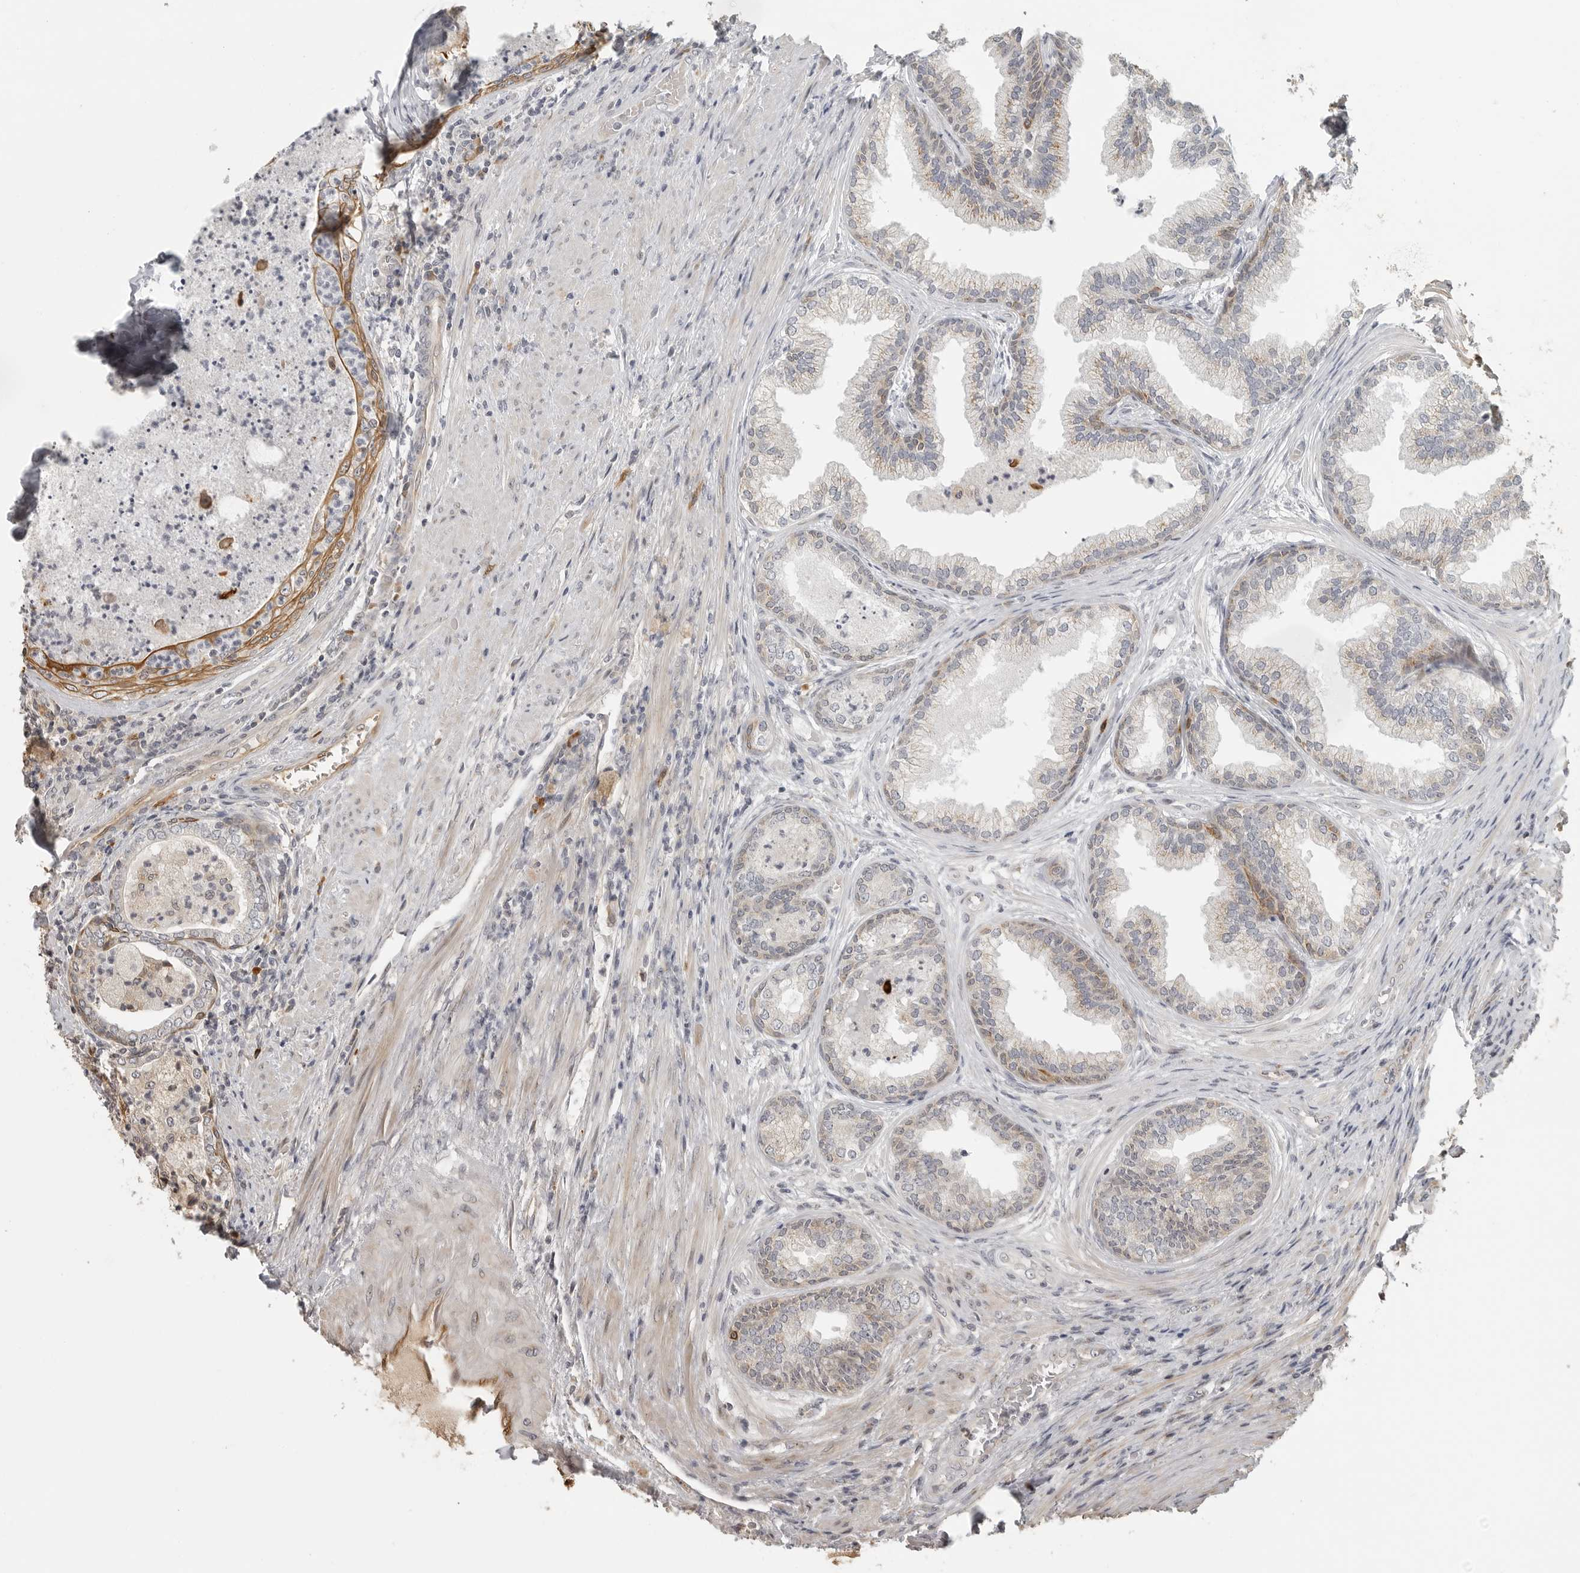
{"staining": {"intensity": "moderate", "quantity": "<25%", "location": "cytoplasmic/membranous"}, "tissue": "prostate", "cell_type": "Glandular cells", "image_type": "normal", "snomed": [{"axis": "morphology", "description": "Normal tissue, NOS"}, {"axis": "topography", "description": "Prostate"}], "caption": "The histopathology image demonstrates immunohistochemical staining of unremarkable prostate. There is moderate cytoplasmic/membranous positivity is seen in about <25% of glandular cells.", "gene": "IDO1", "patient": {"sex": "male", "age": 76}}